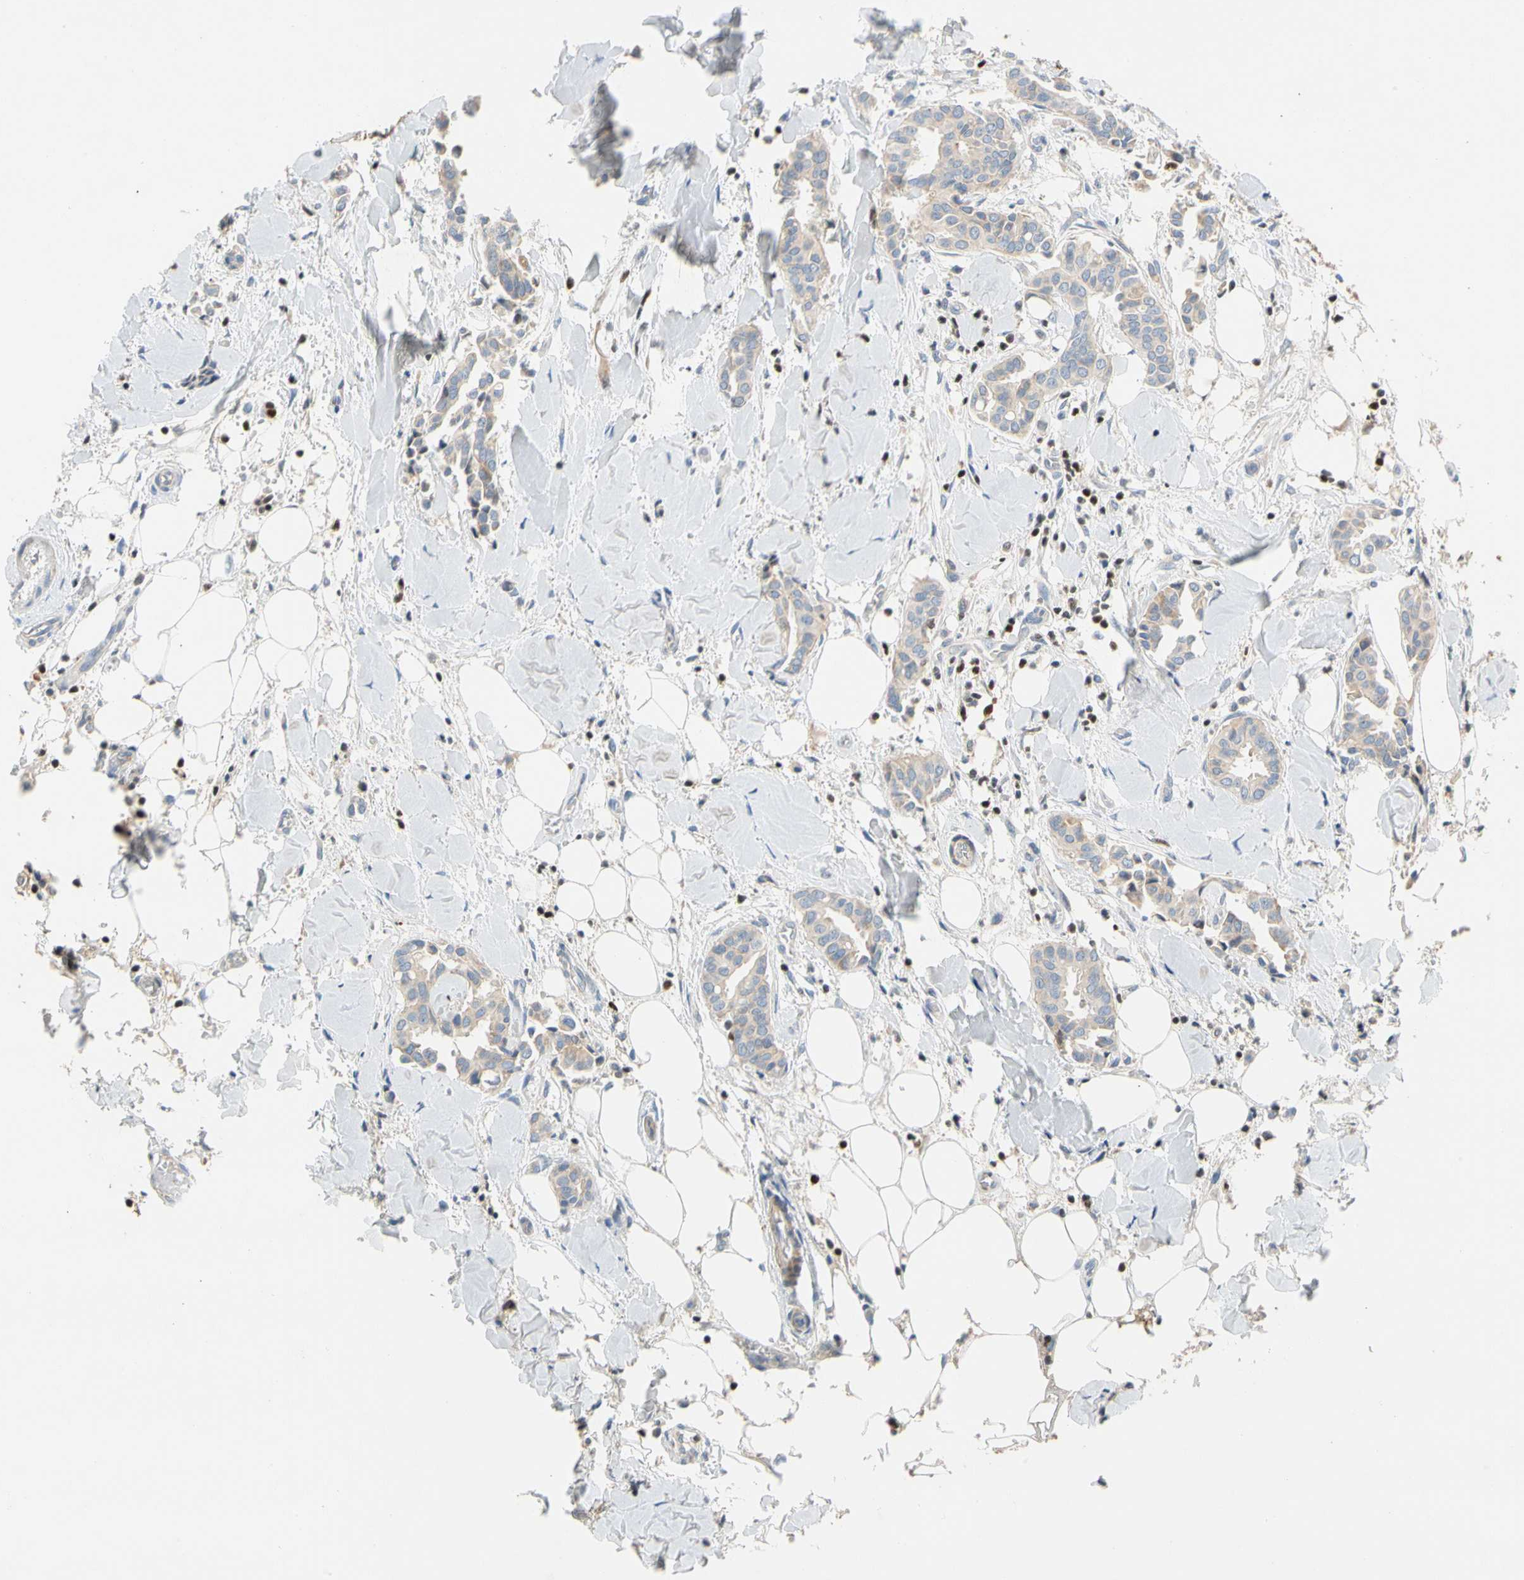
{"staining": {"intensity": "weak", "quantity": "25%-75%", "location": "cytoplasmic/membranous"}, "tissue": "head and neck cancer", "cell_type": "Tumor cells", "image_type": "cancer", "snomed": [{"axis": "morphology", "description": "Adenocarcinoma, NOS"}, {"axis": "topography", "description": "Salivary gland"}, {"axis": "topography", "description": "Head-Neck"}], "caption": "A brown stain labels weak cytoplasmic/membranous staining of a protein in head and neck adenocarcinoma tumor cells.", "gene": "SP140", "patient": {"sex": "female", "age": 59}}